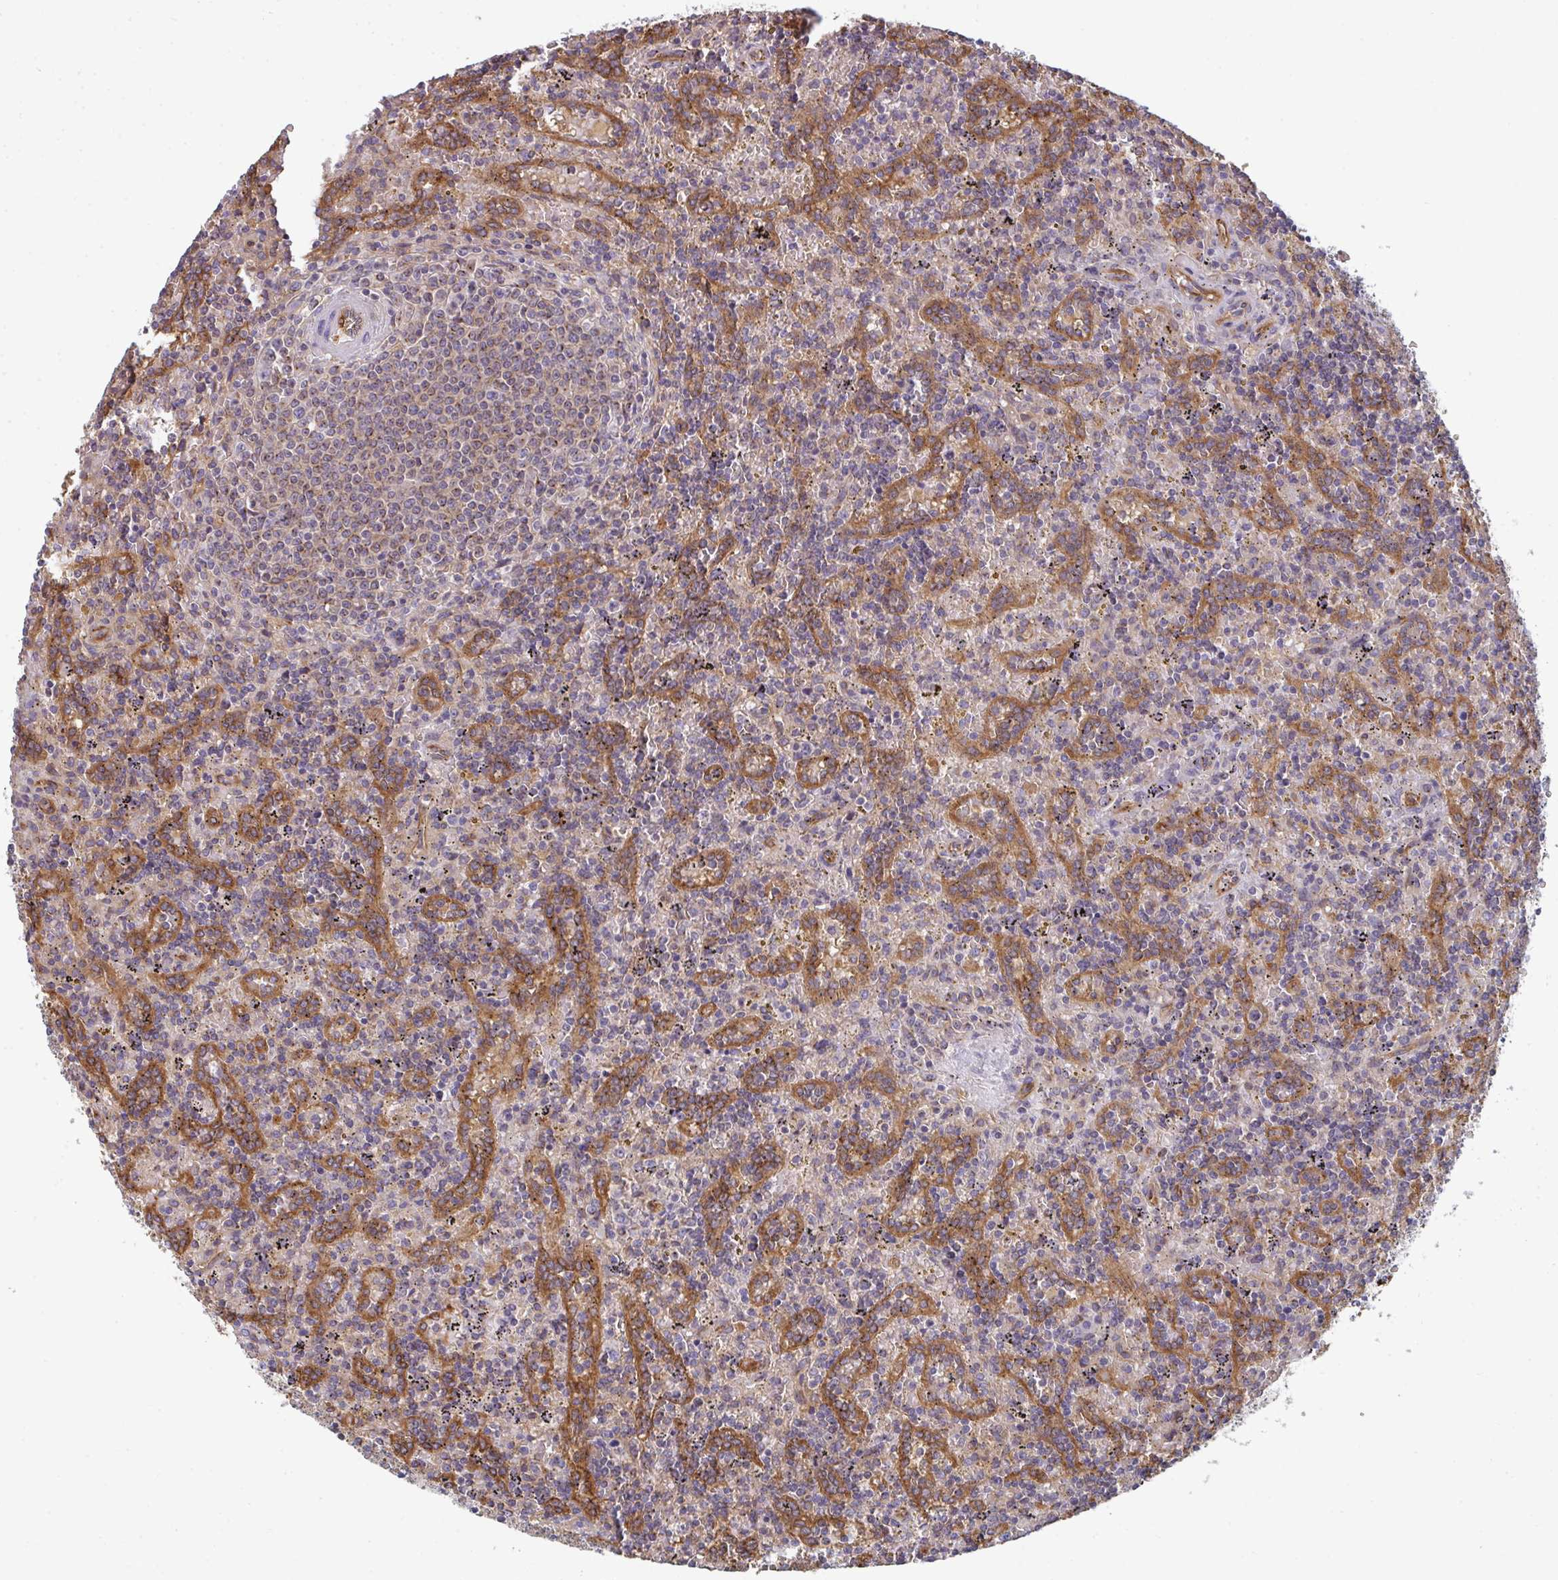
{"staining": {"intensity": "negative", "quantity": "none", "location": "none"}, "tissue": "lymphoma", "cell_type": "Tumor cells", "image_type": "cancer", "snomed": [{"axis": "morphology", "description": "Malignant lymphoma, non-Hodgkin's type, Low grade"}, {"axis": "topography", "description": "Spleen"}], "caption": "Photomicrograph shows no significant protein staining in tumor cells of lymphoma.", "gene": "DYNC1I2", "patient": {"sex": "male", "age": 67}}